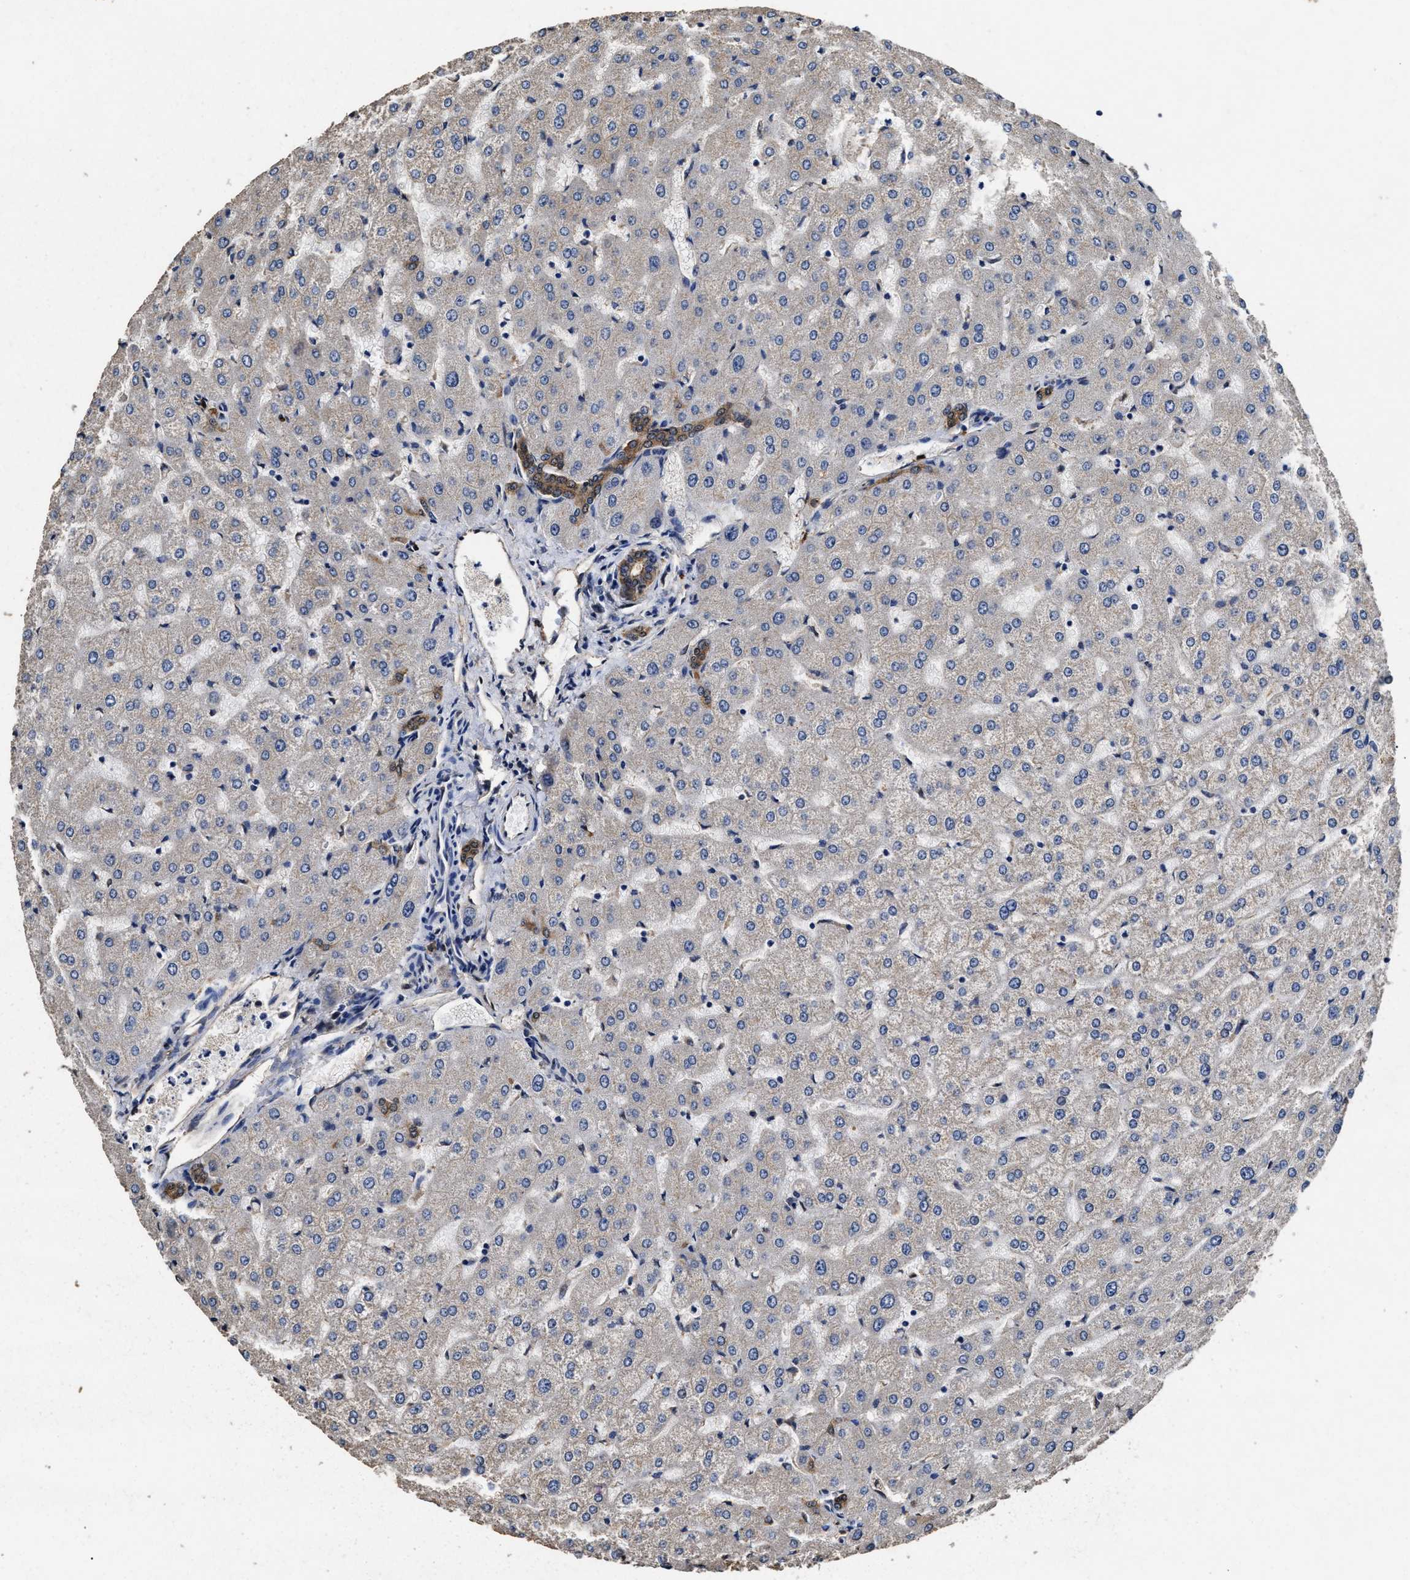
{"staining": {"intensity": "moderate", "quantity": ">75%", "location": "cytoplasmic/membranous"}, "tissue": "liver", "cell_type": "Cholangiocytes", "image_type": "normal", "snomed": [{"axis": "morphology", "description": "Normal tissue, NOS"}, {"axis": "morphology", "description": "Fibrosis, NOS"}, {"axis": "topography", "description": "Liver"}], "caption": "Protein expression analysis of benign human liver reveals moderate cytoplasmic/membranous positivity in about >75% of cholangiocytes. (DAB (3,3'-diaminobenzidine) IHC with brightfield microscopy, high magnification).", "gene": "YWHAE", "patient": {"sex": "female", "age": 29}}